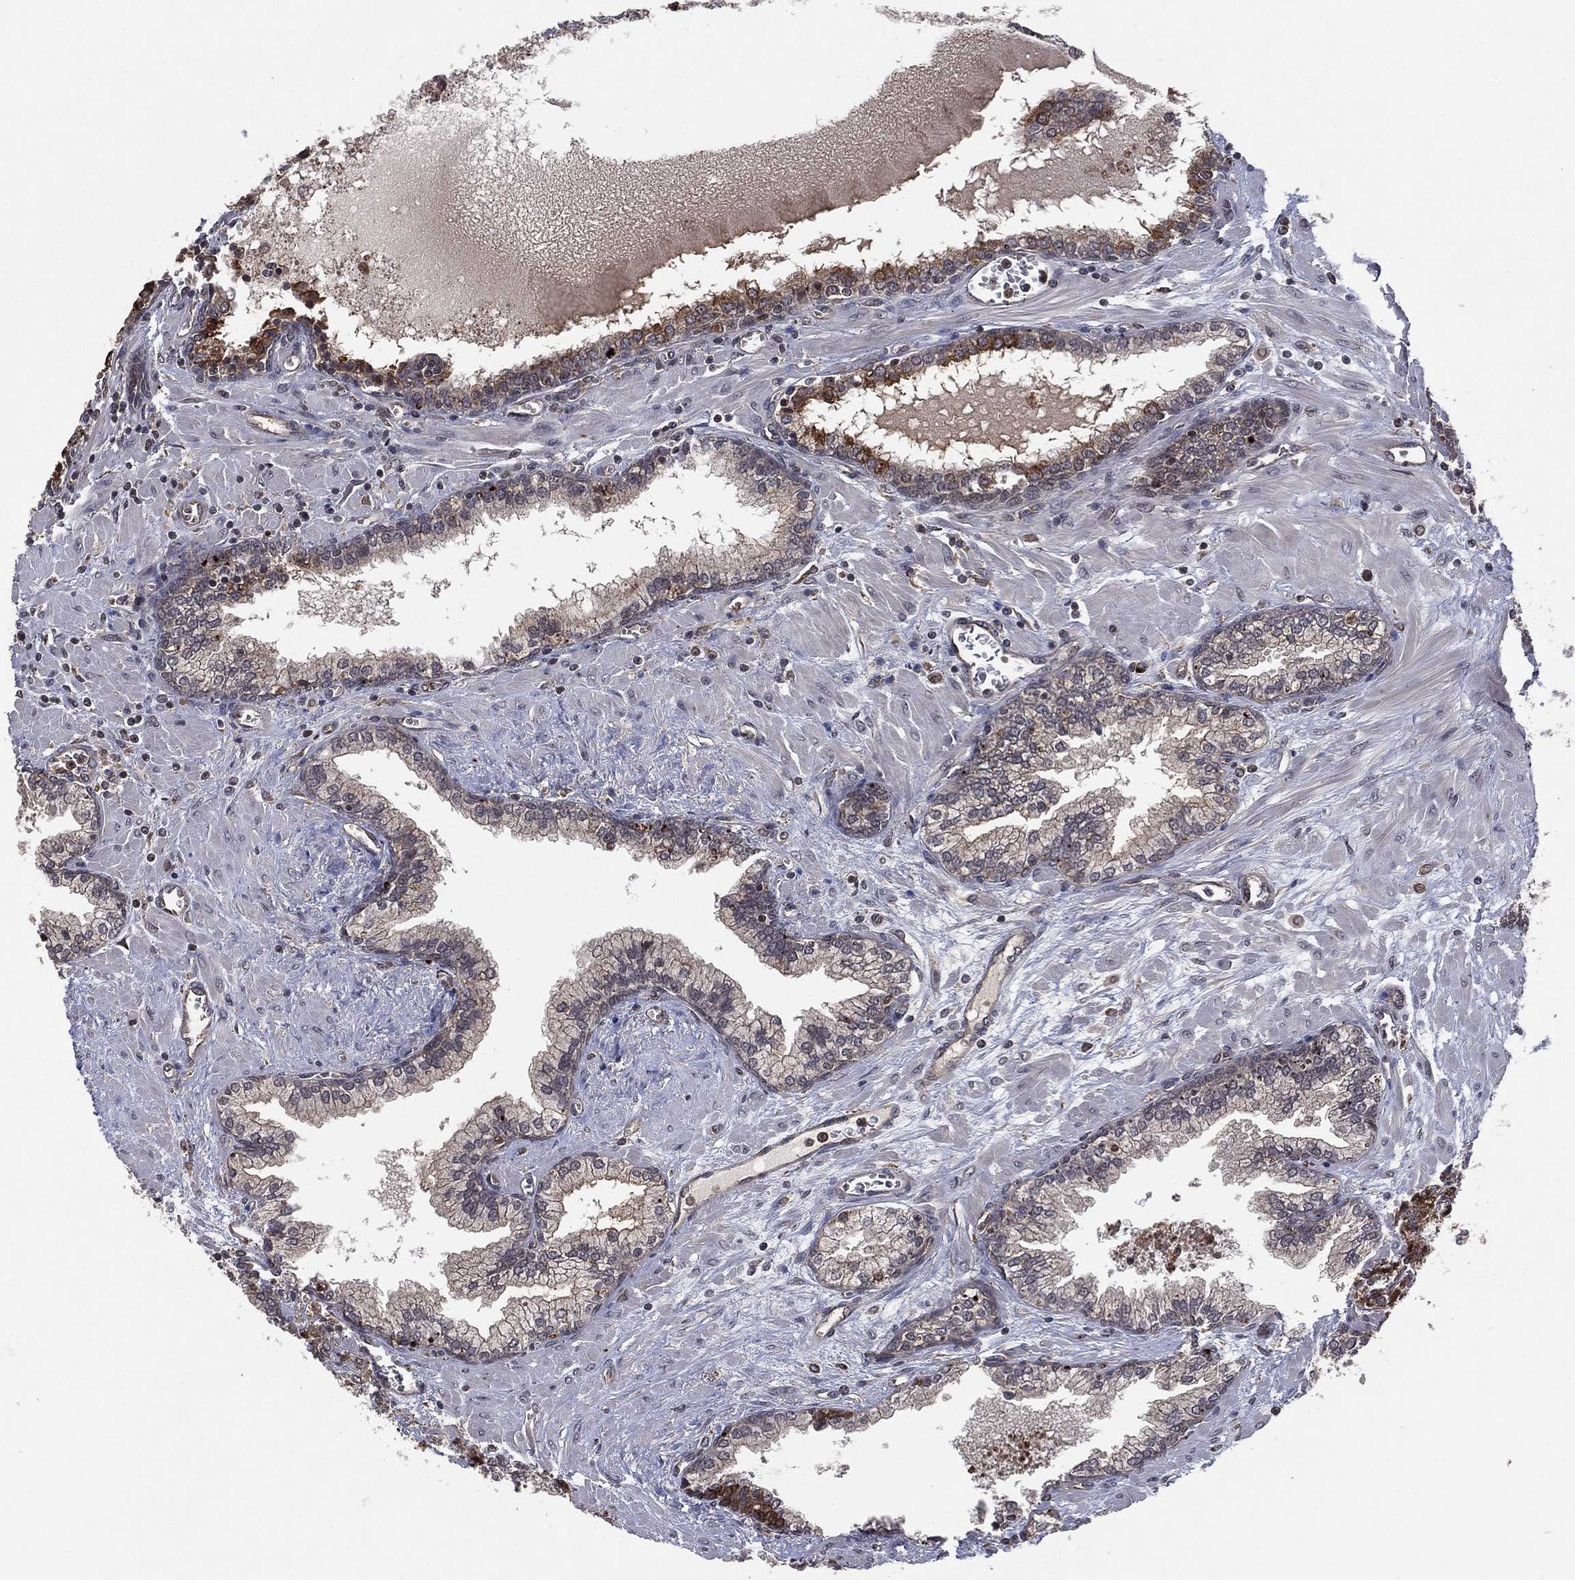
{"staining": {"intensity": "weak", "quantity": "25%-75%", "location": "cytoplasmic/membranous"}, "tissue": "prostate cancer", "cell_type": "Tumor cells", "image_type": "cancer", "snomed": [{"axis": "morphology", "description": "Adenocarcinoma, NOS"}, {"axis": "topography", "description": "Prostate and seminal vesicle, NOS"}, {"axis": "topography", "description": "Prostate"}], "caption": "Tumor cells show low levels of weak cytoplasmic/membranous positivity in approximately 25%-75% of cells in human adenocarcinoma (prostate).", "gene": "ATG4B", "patient": {"sex": "male", "age": 62}}